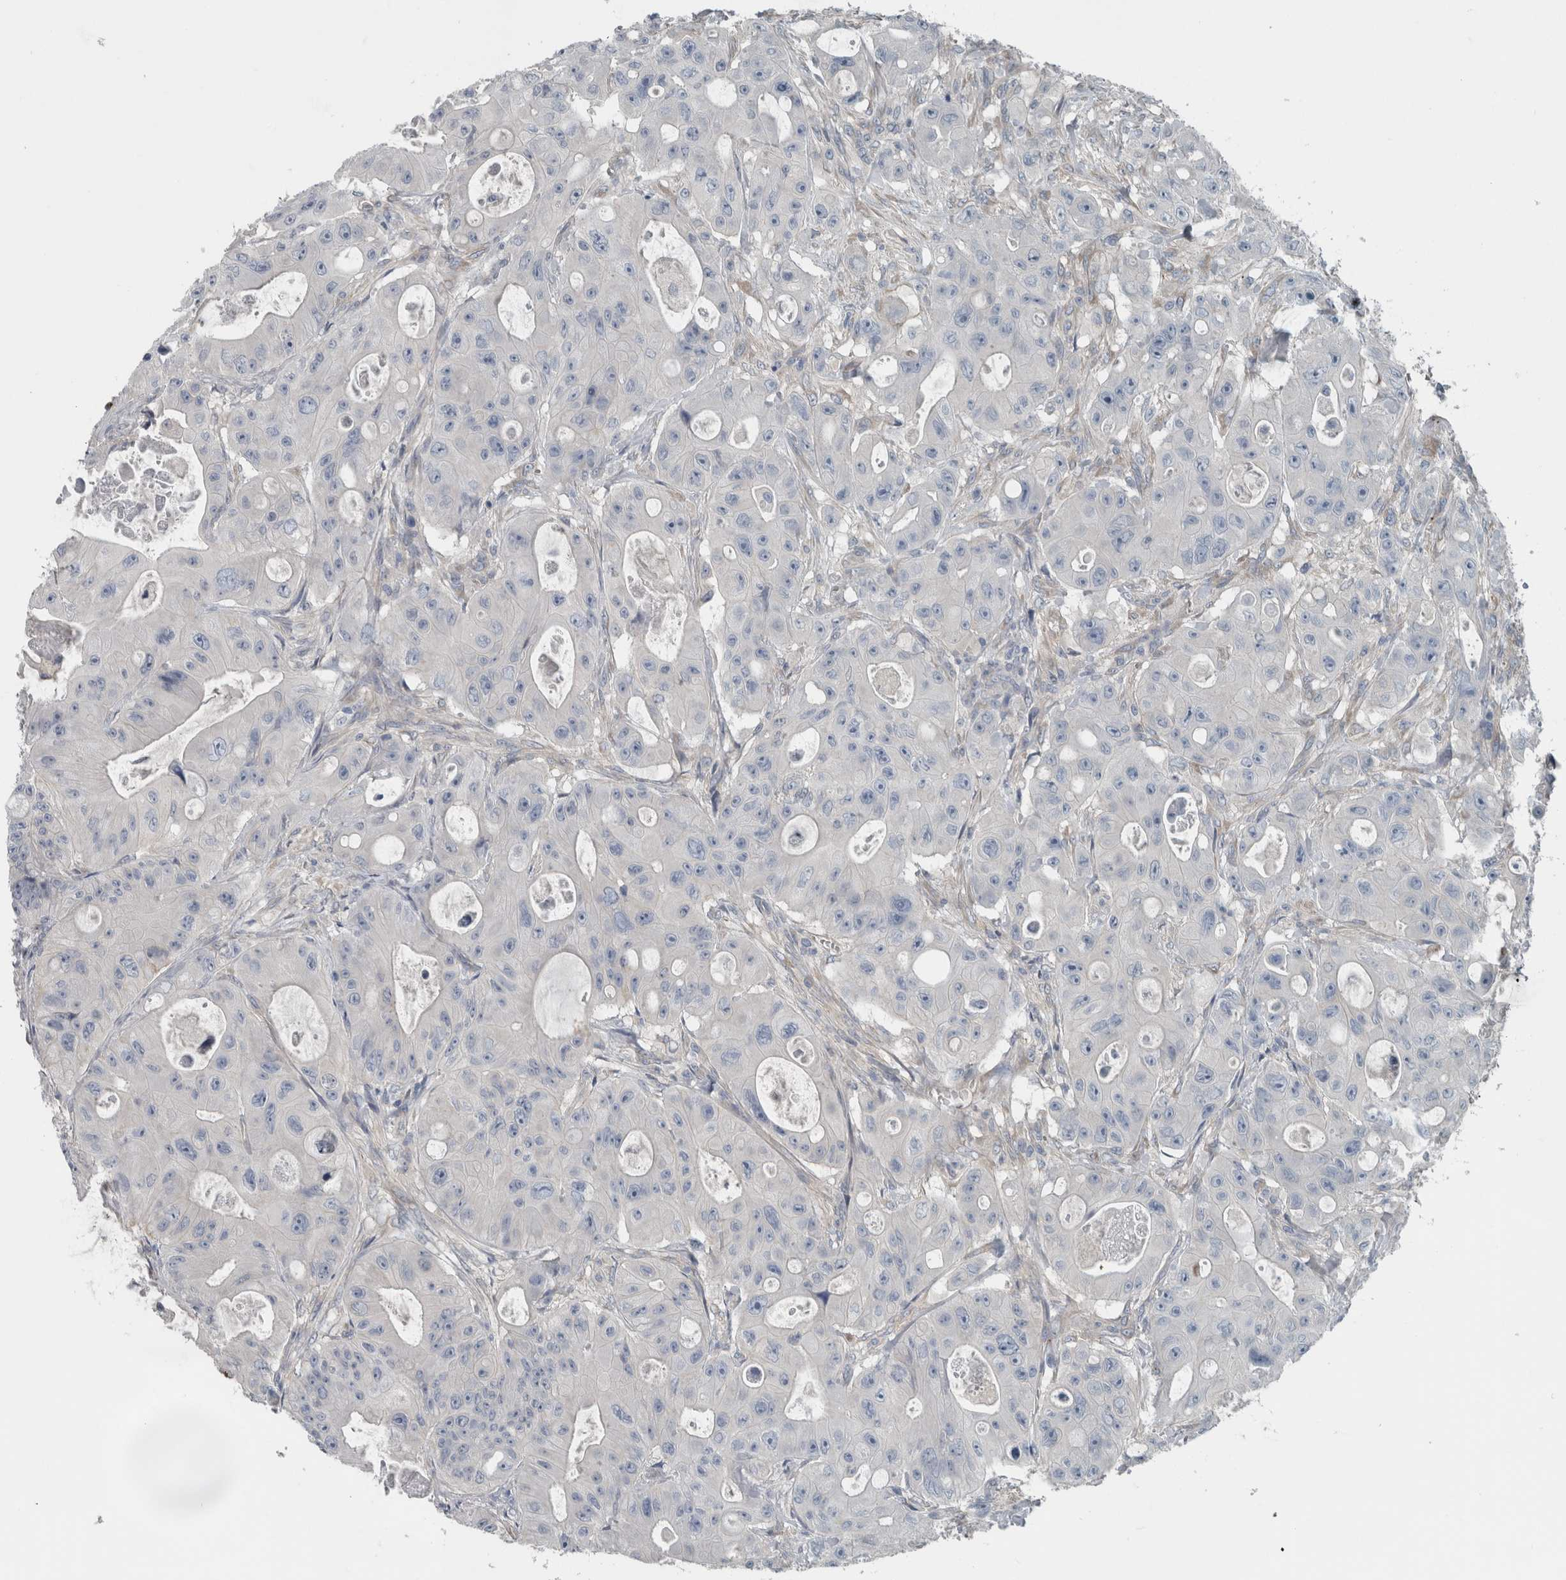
{"staining": {"intensity": "negative", "quantity": "none", "location": "none"}, "tissue": "colorectal cancer", "cell_type": "Tumor cells", "image_type": "cancer", "snomed": [{"axis": "morphology", "description": "Adenocarcinoma, NOS"}, {"axis": "topography", "description": "Colon"}], "caption": "Human colorectal cancer (adenocarcinoma) stained for a protein using immunohistochemistry displays no positivity in tumor cells.", "gene": "SH3GL2", "patient": {"sex": "female", "age": 46}}